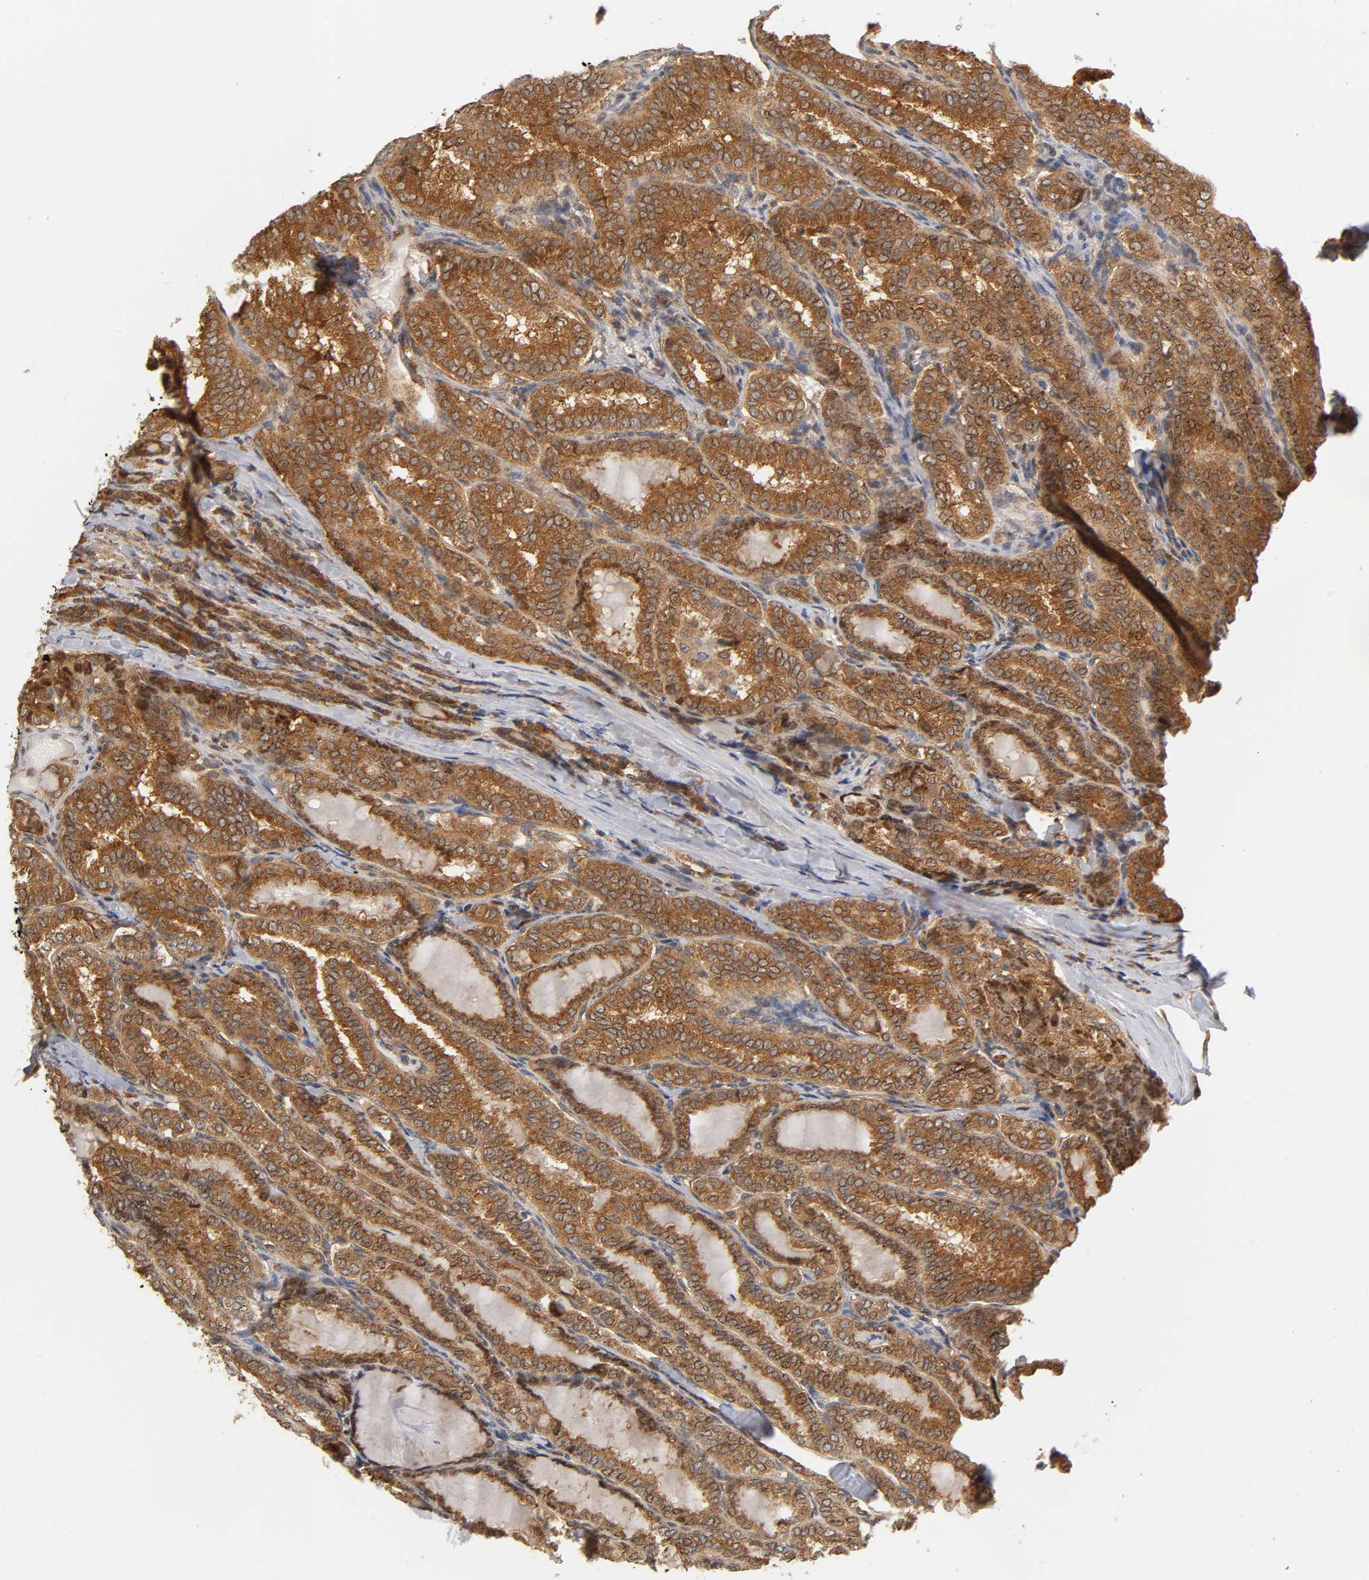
{"staining": {"intensity": "strong", "quantity": ">75%", "location": "cytoplasmic/membranous"}, "tissue": "thyroid cancer", "cell_type": "Tumor cells", "image_type": "cancer", "snomed": [{"axis": "morphology", "description": "Papillary adenocarcinoma, NOS"}, {"axis": "topography", "description": "Thyroid gland"}], "caption": "Immunohistochemistry (IHC) of human thyroid cancer displays high levels of strong cytoplasmic/membranous staining in approximately >75% of tumor cells. The protein of interest is shown in brown color, while the nuclei are stained blue.", "gene": "PAFAH1B1", "patient": {"sex": "female", "age": 30}}